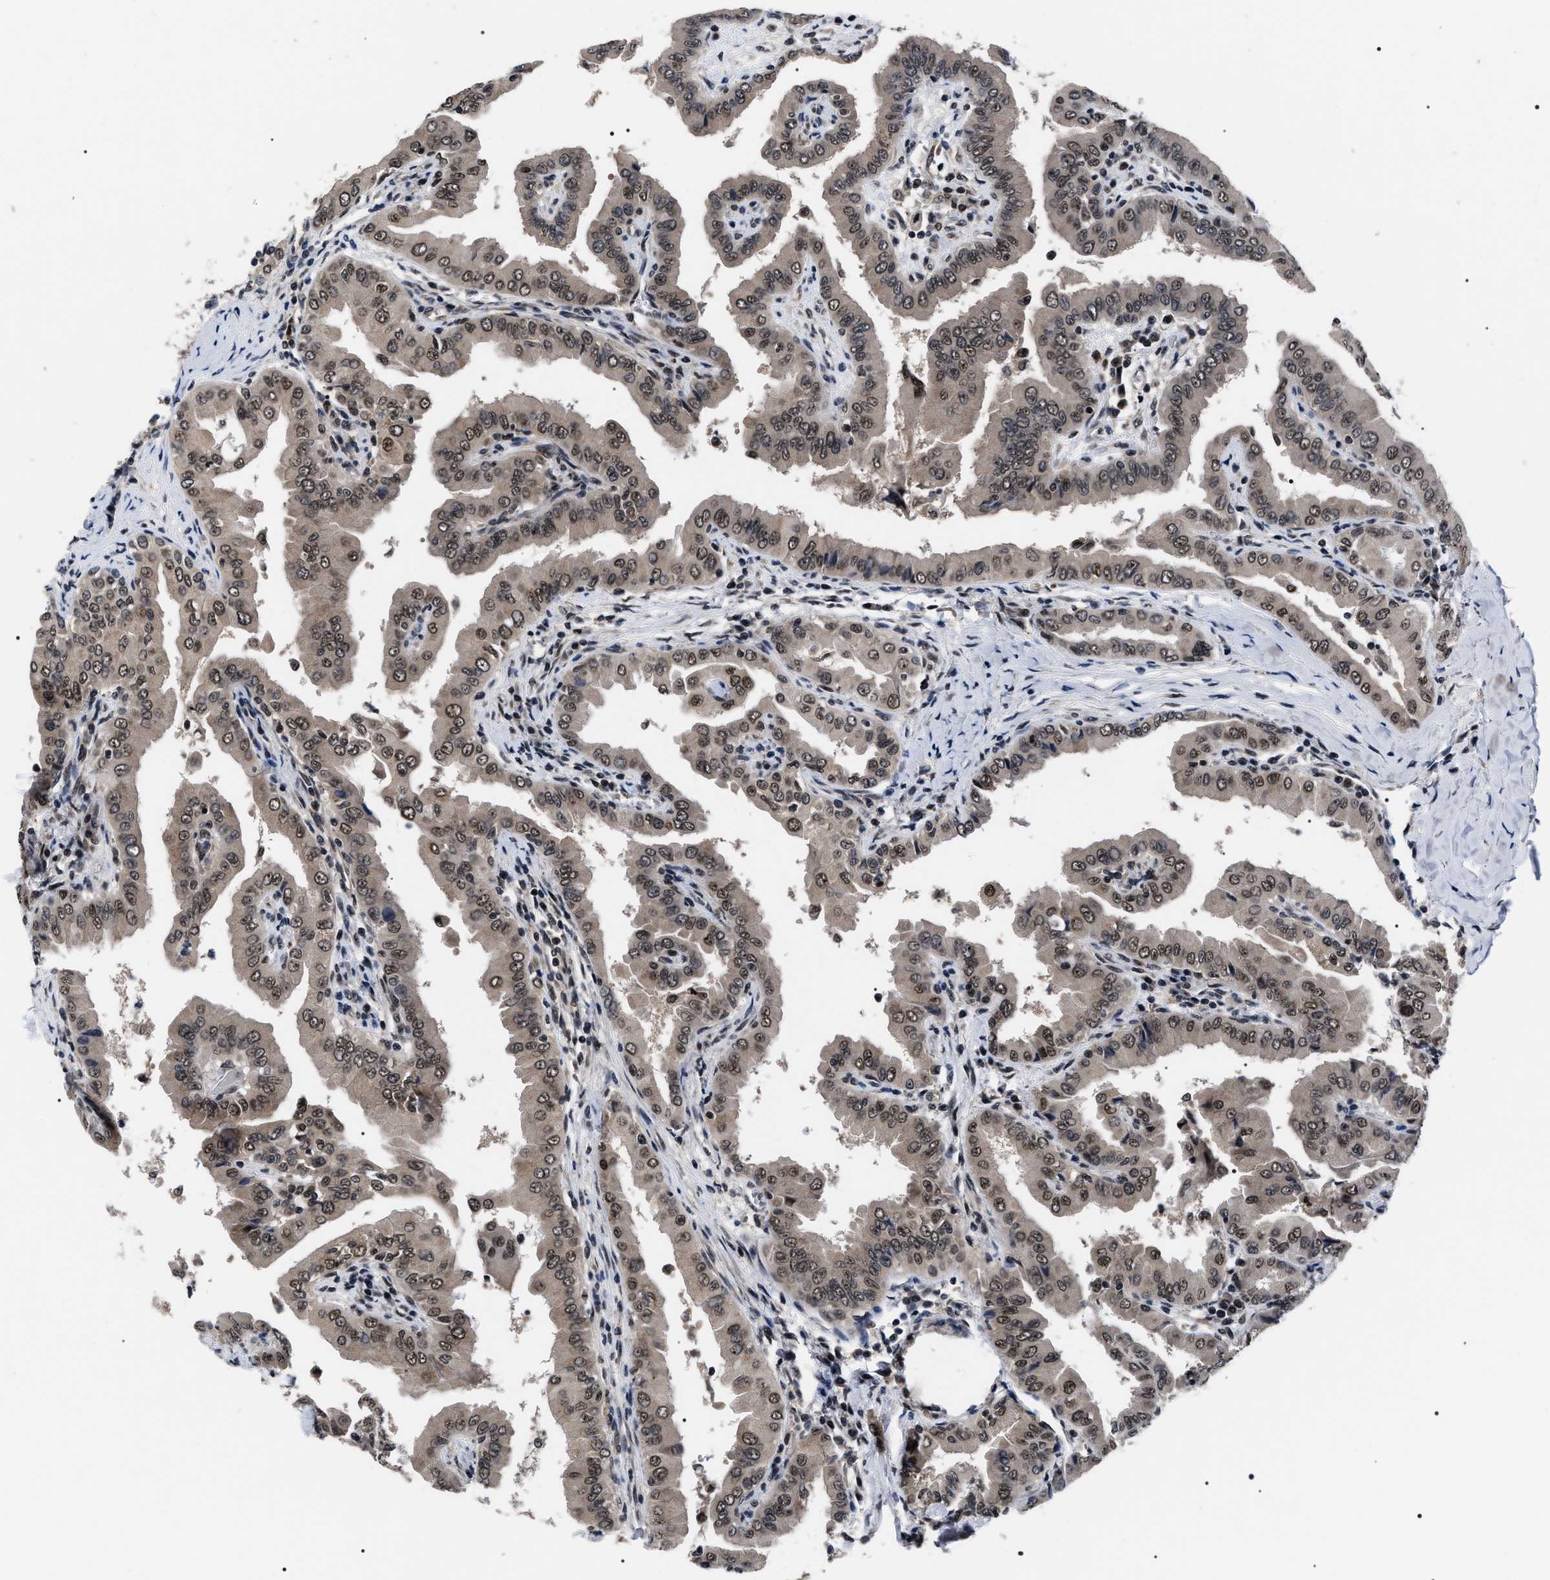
{"staining": {"intensity": "weak", "quantity": ">75%", "location": "nuclear"}, "tissue": "thyroid cancer", "cell_type": "Tumor cells", "image_type": "cancer", "snomed": [{"axis": "morphology", "description": "Papillary adenocarcinoma, NOS"}, {"axis": "topography", "description": "Thyroid gland"}], "caption": "Immunohistochemical staining of human thyroid cancer (papillary adenocarcinoma) exhibits low levels of weak nuclear protein positivity in approximately >75% of tumor cells.", "gene": "CSNK2A1", "patient": {"sex": "male", "age": 33}}